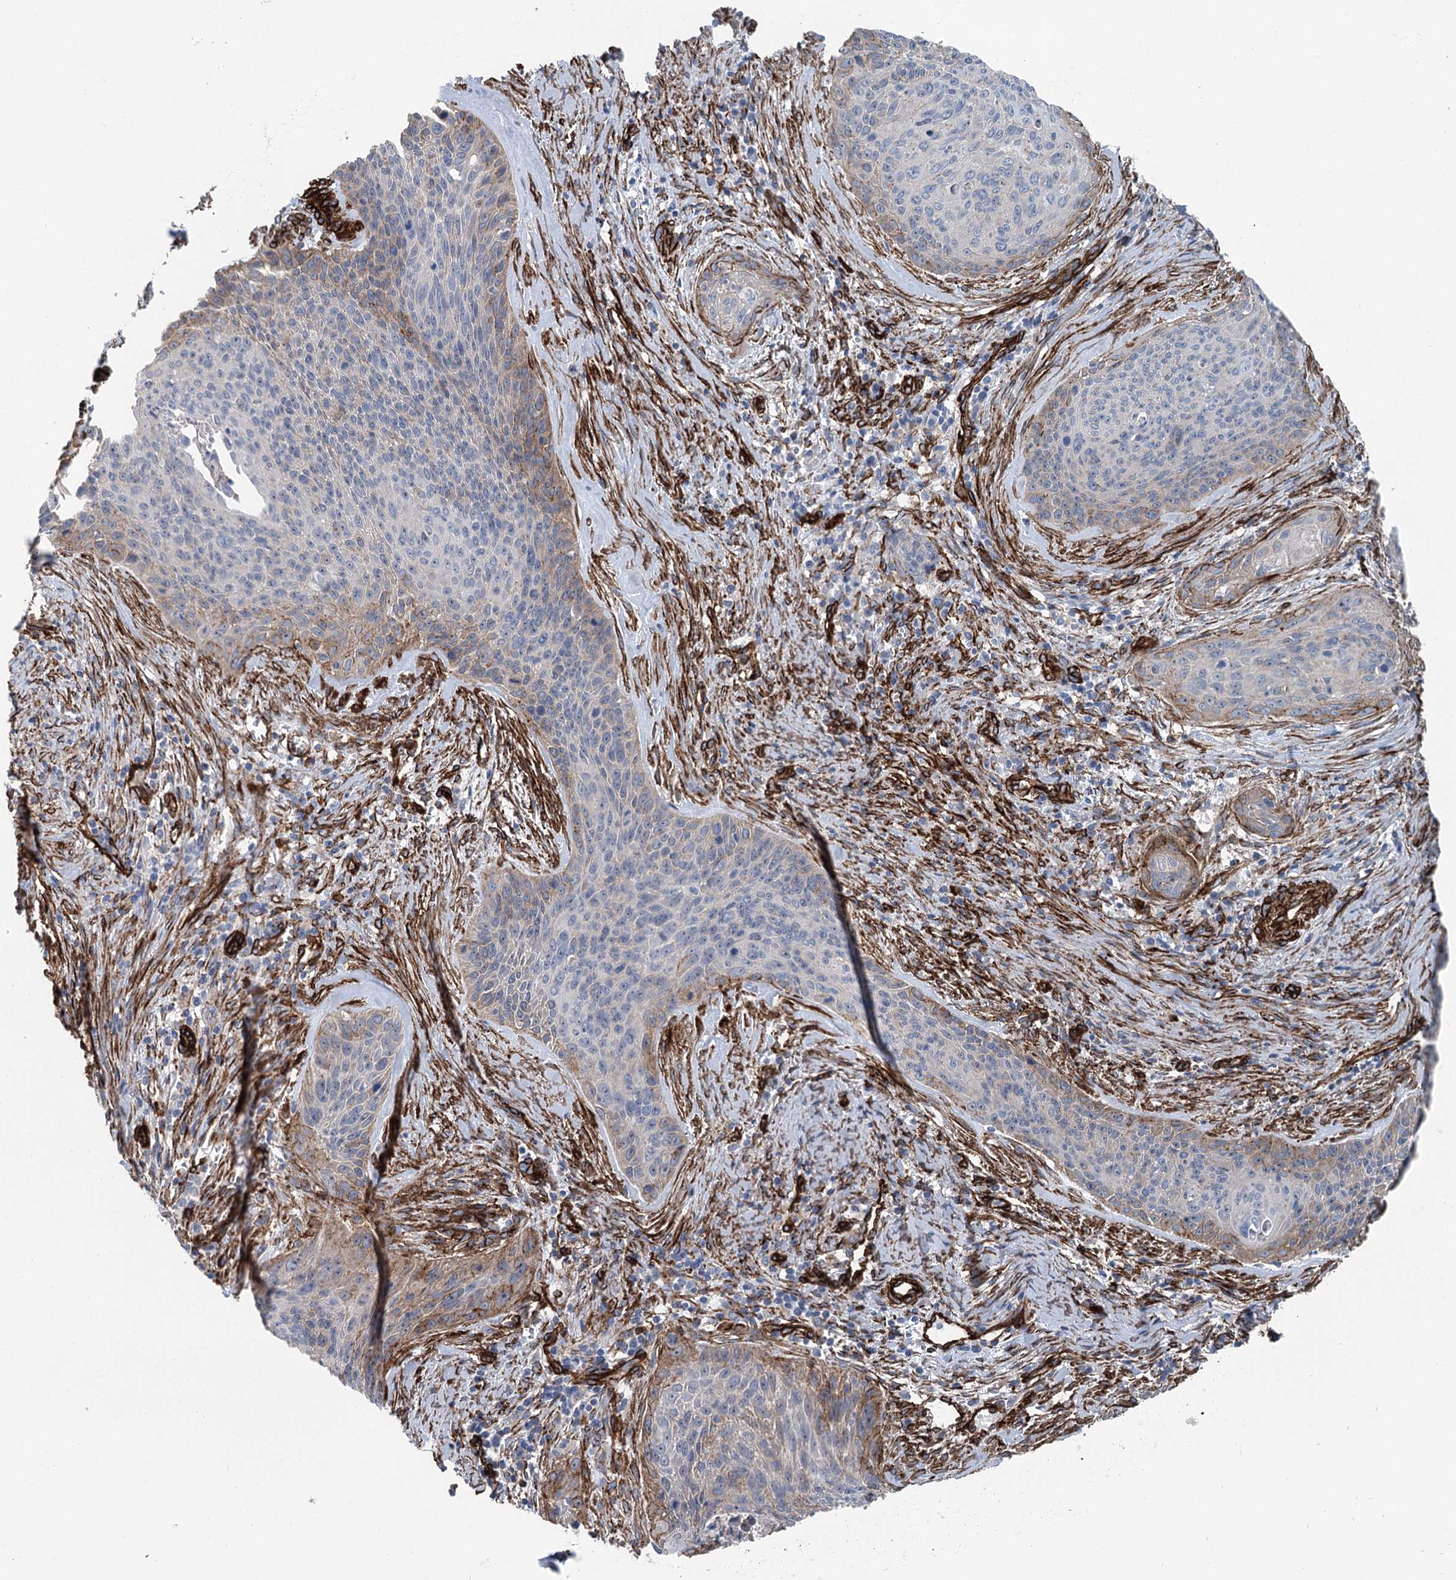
{"staining": {"intensity": "negative", "quantity": "none", "location": "none"}, "tissue": "cervical cancer", "cell_type": "Tumor cells", "image_type": "cancer", "snomed": [{"axis": "morphology", "description": "Squamous cell carcinoma, NOS"}, {"axis": "topography", "description": "Cervix"}], "caption": "Tumor cells show no significant expression in squamous cell carcinoma (cervical).", "gene": "IQSEC1", "patient": {"sex": "female", "age": 55}}